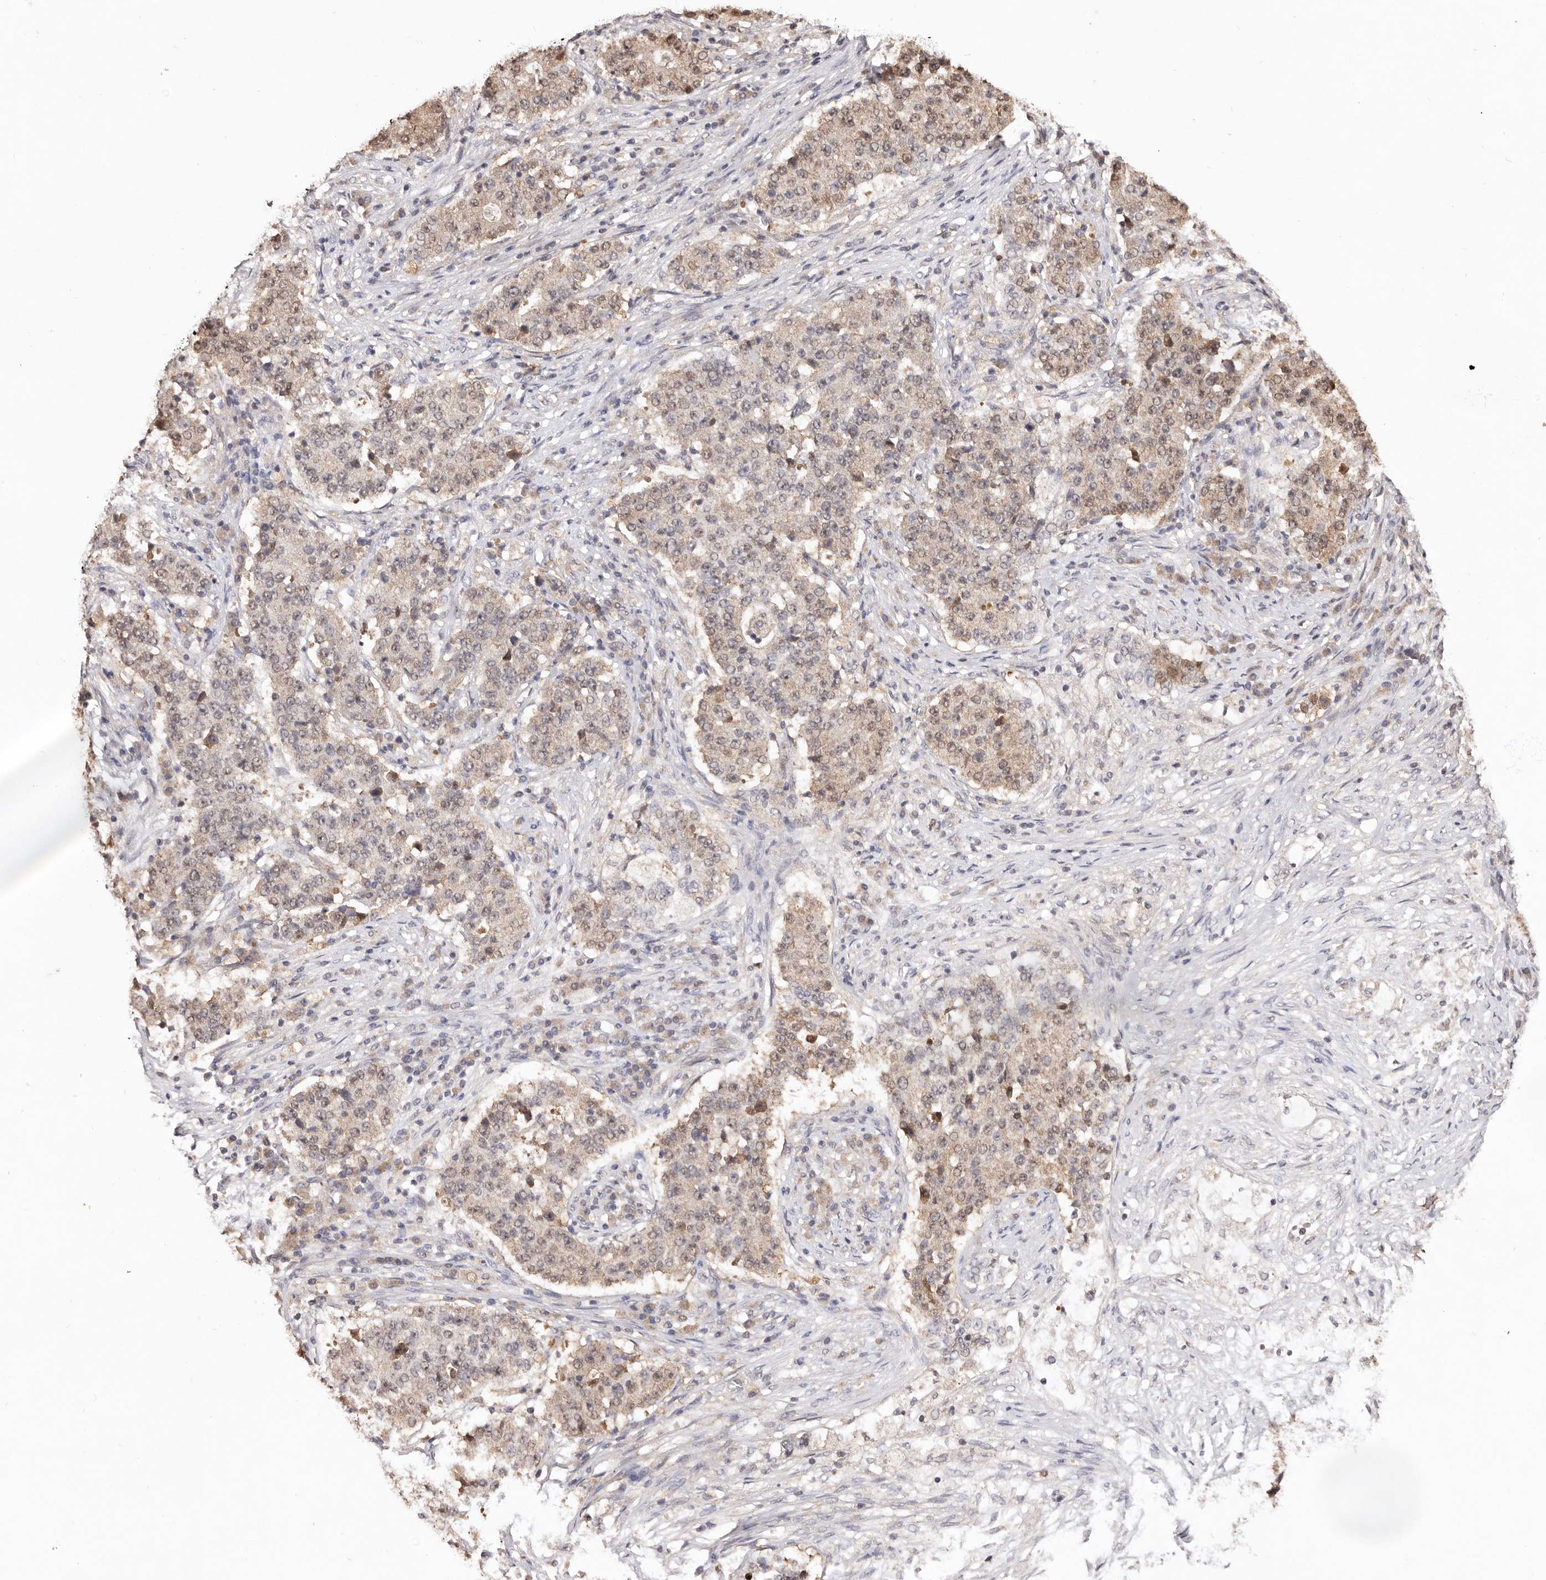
{"staining": {"intensity": "weak", "quantity": ">75%", "location": "cytoplasmic/membranous,nuclear"}, "tissue": "stomach cancer", "cell_type": "Tumor cells", "image_type": "cancer", "snomed": [{"axis": "morphology", "description": "Adenocarcinoma, NOS"}, {"axis": "topography", "description": "Stomach"}], "caption": "A brown stain labels weak cytoplasmic/membranous and nuclear staining of a protein in human adenocarcinoma (stomach) tumor cells.", "gene": "NOTCH1", "patient": {"sex": "male", "age": 59}}